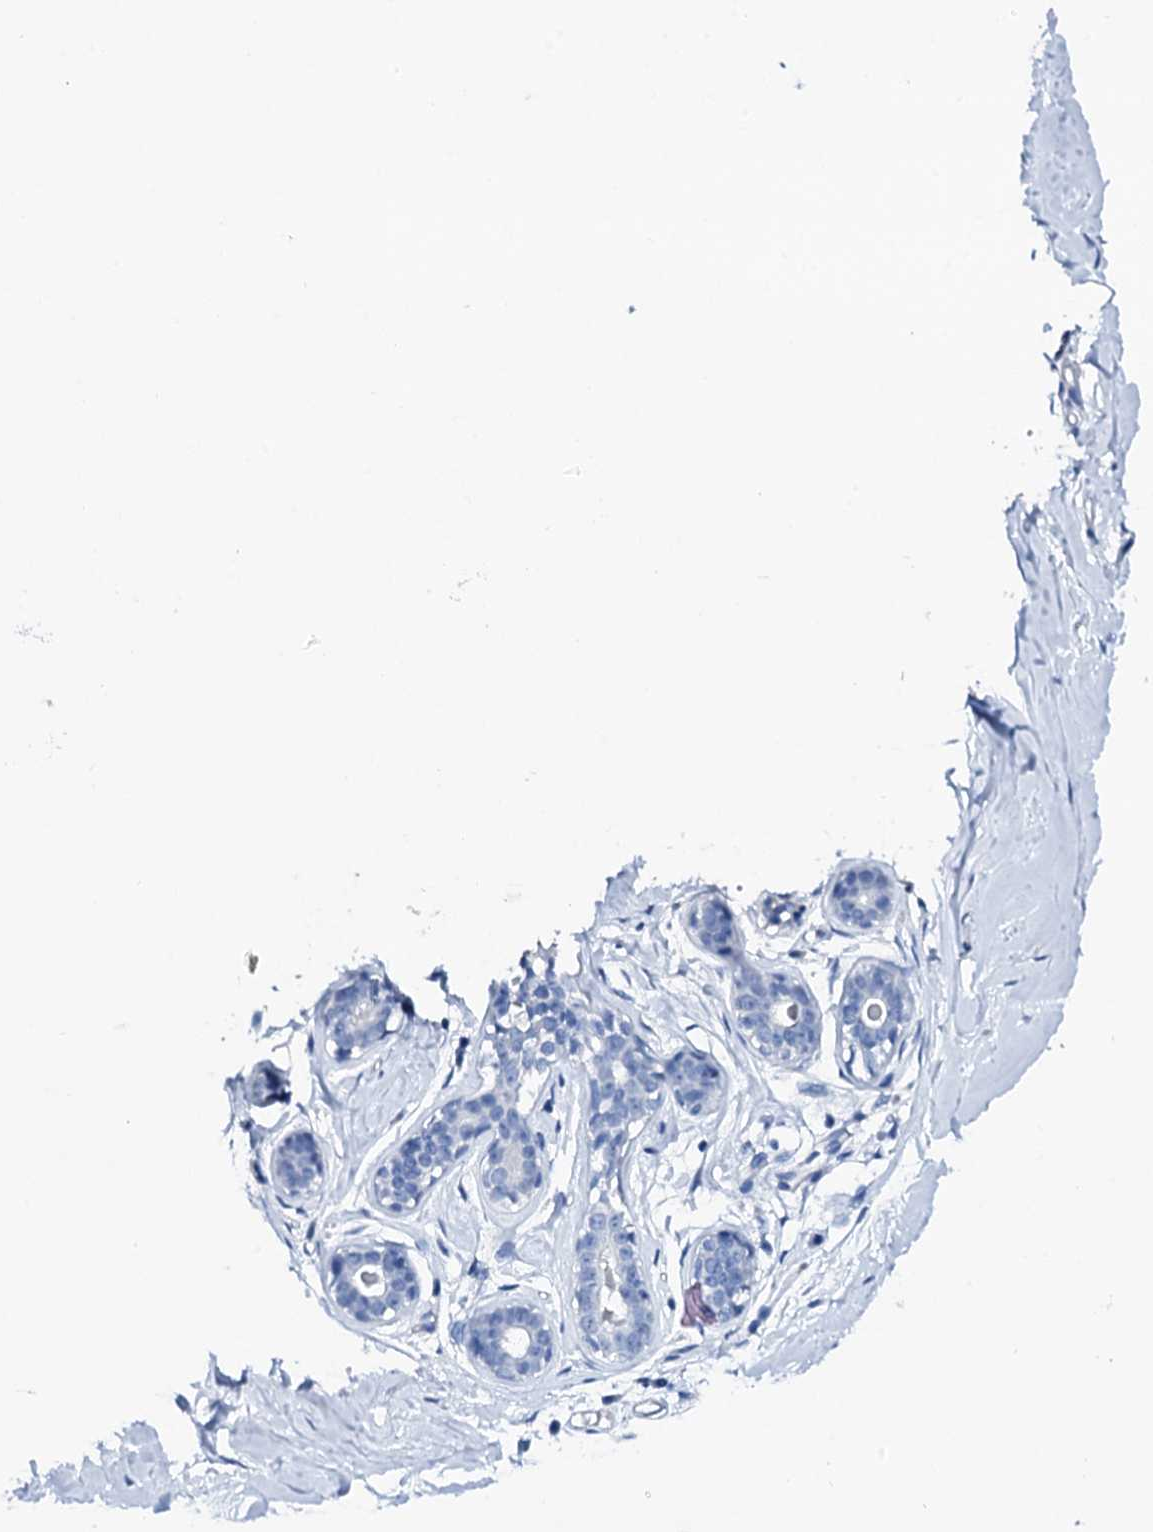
{"staining": {"intensity": "negative", "quantity": "none", "location": "none"}, "tissue": "breast", "cell_type": "Adipocytes", "image_type": "normal", "snomed": [{"axis": "morphology", "description": "Normal tissue, NOS"}, {"axis": "morphology", "description": "Adenoma, NOS"}, {"axis": "topography", "description": "Breast"}], "caption": "The micrograph shows no significant staining in adipocytes of breast.", "gene": "PTH", "patient": {"sex": "female", "age": 23}}